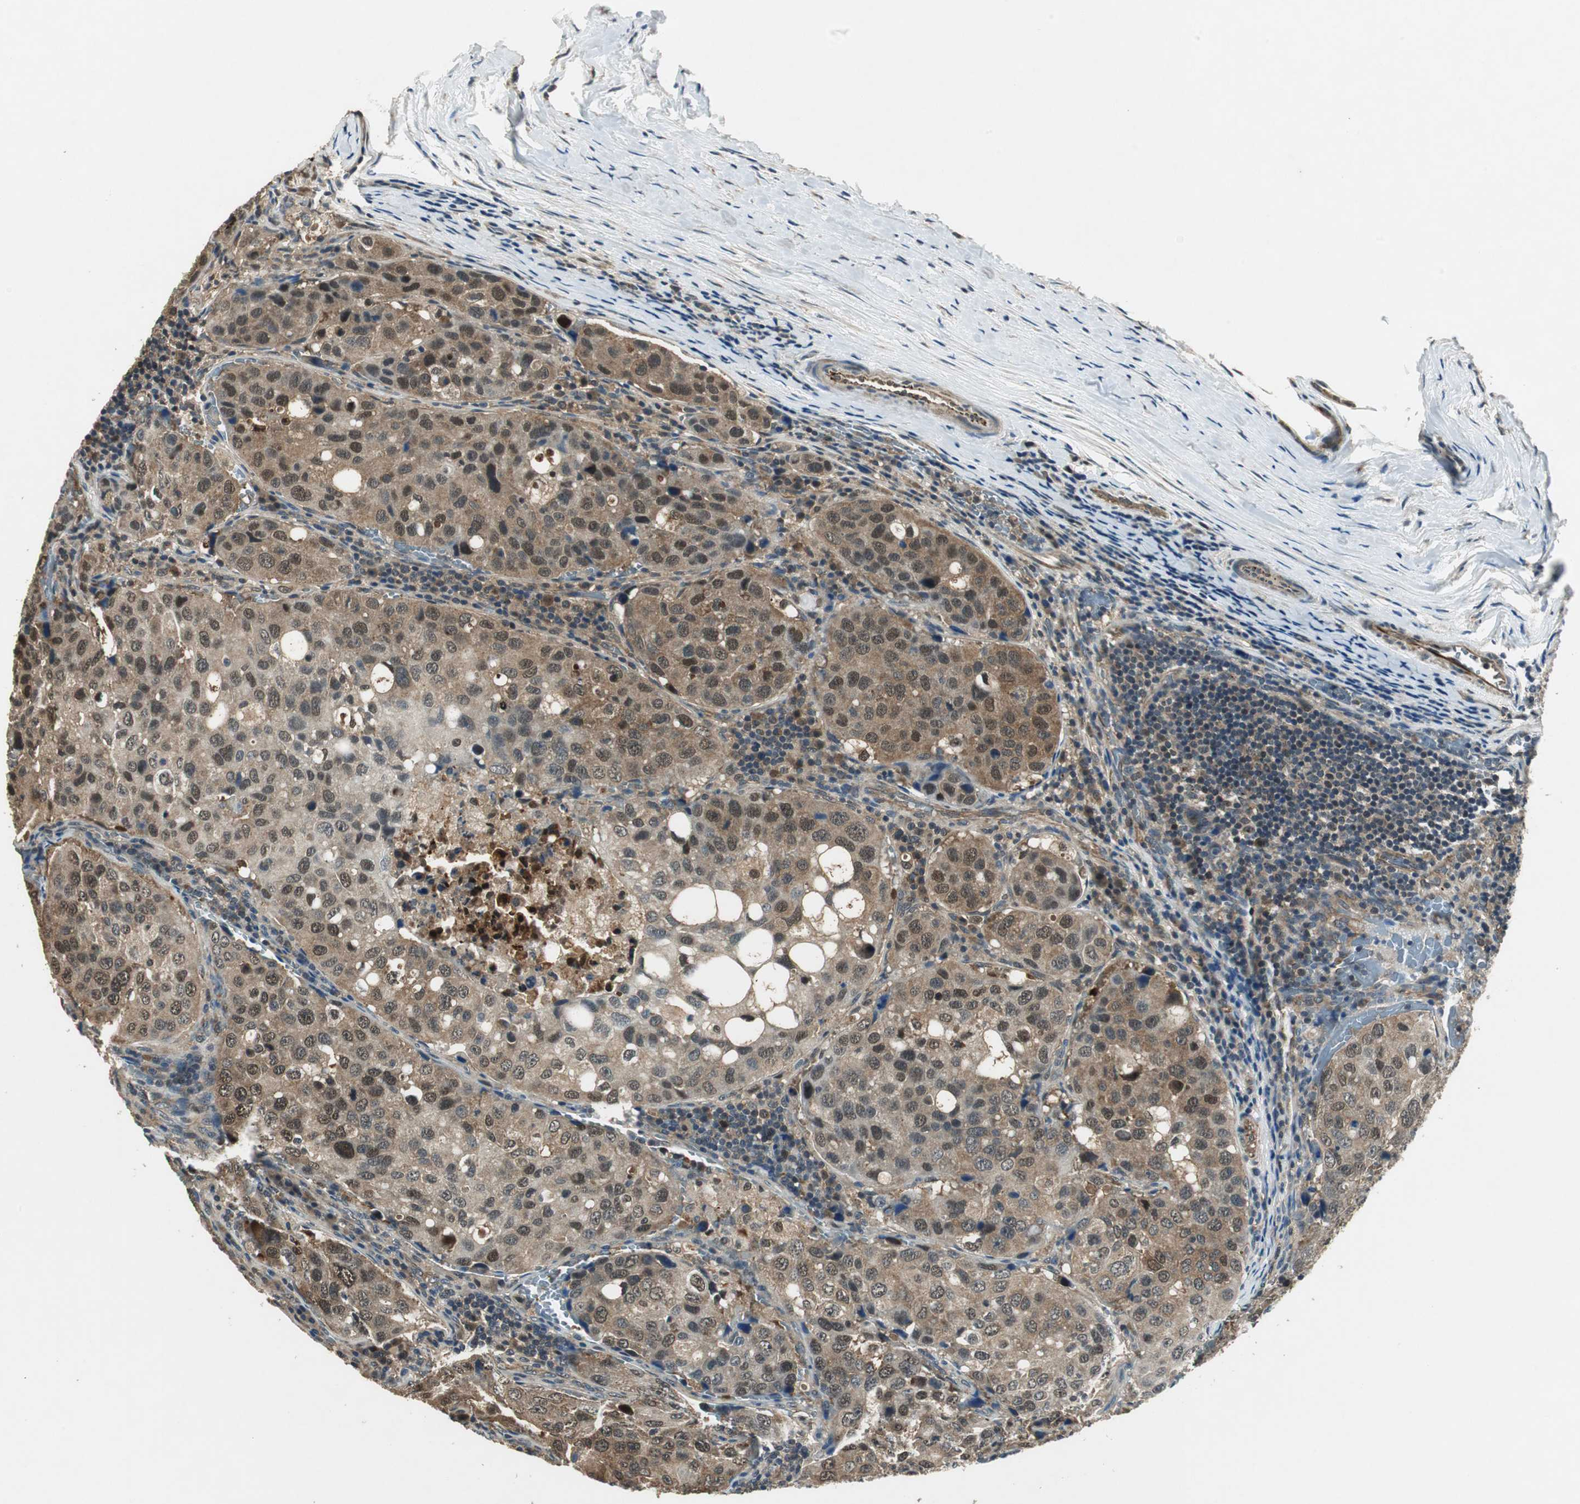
{"staining": {"intensity": "strong", "quantity": ">75%", "location": "cytoplasmic/membranous,nuclear"}, "tissue": "urothelial cancer", "cell_type": "Tumor cells", "image_type": "cancer", "snomed": [{"axis": "morphology", "description": "Urothelial carcinoma, High grade"}, {"axis": "topography", "description": "Lymph node"}, {"axis": "topography", "description": "Urinary bladder"}], "caption": "A histopathology image showing strong cytoplasmic/membranous and nuclear expression in about >75% of tumor cells in urothelial cancer, as visualized by brown immunohistochemical staining.", "gene": "PSMB4", "patient": {"sex": "male", "age": 51}}